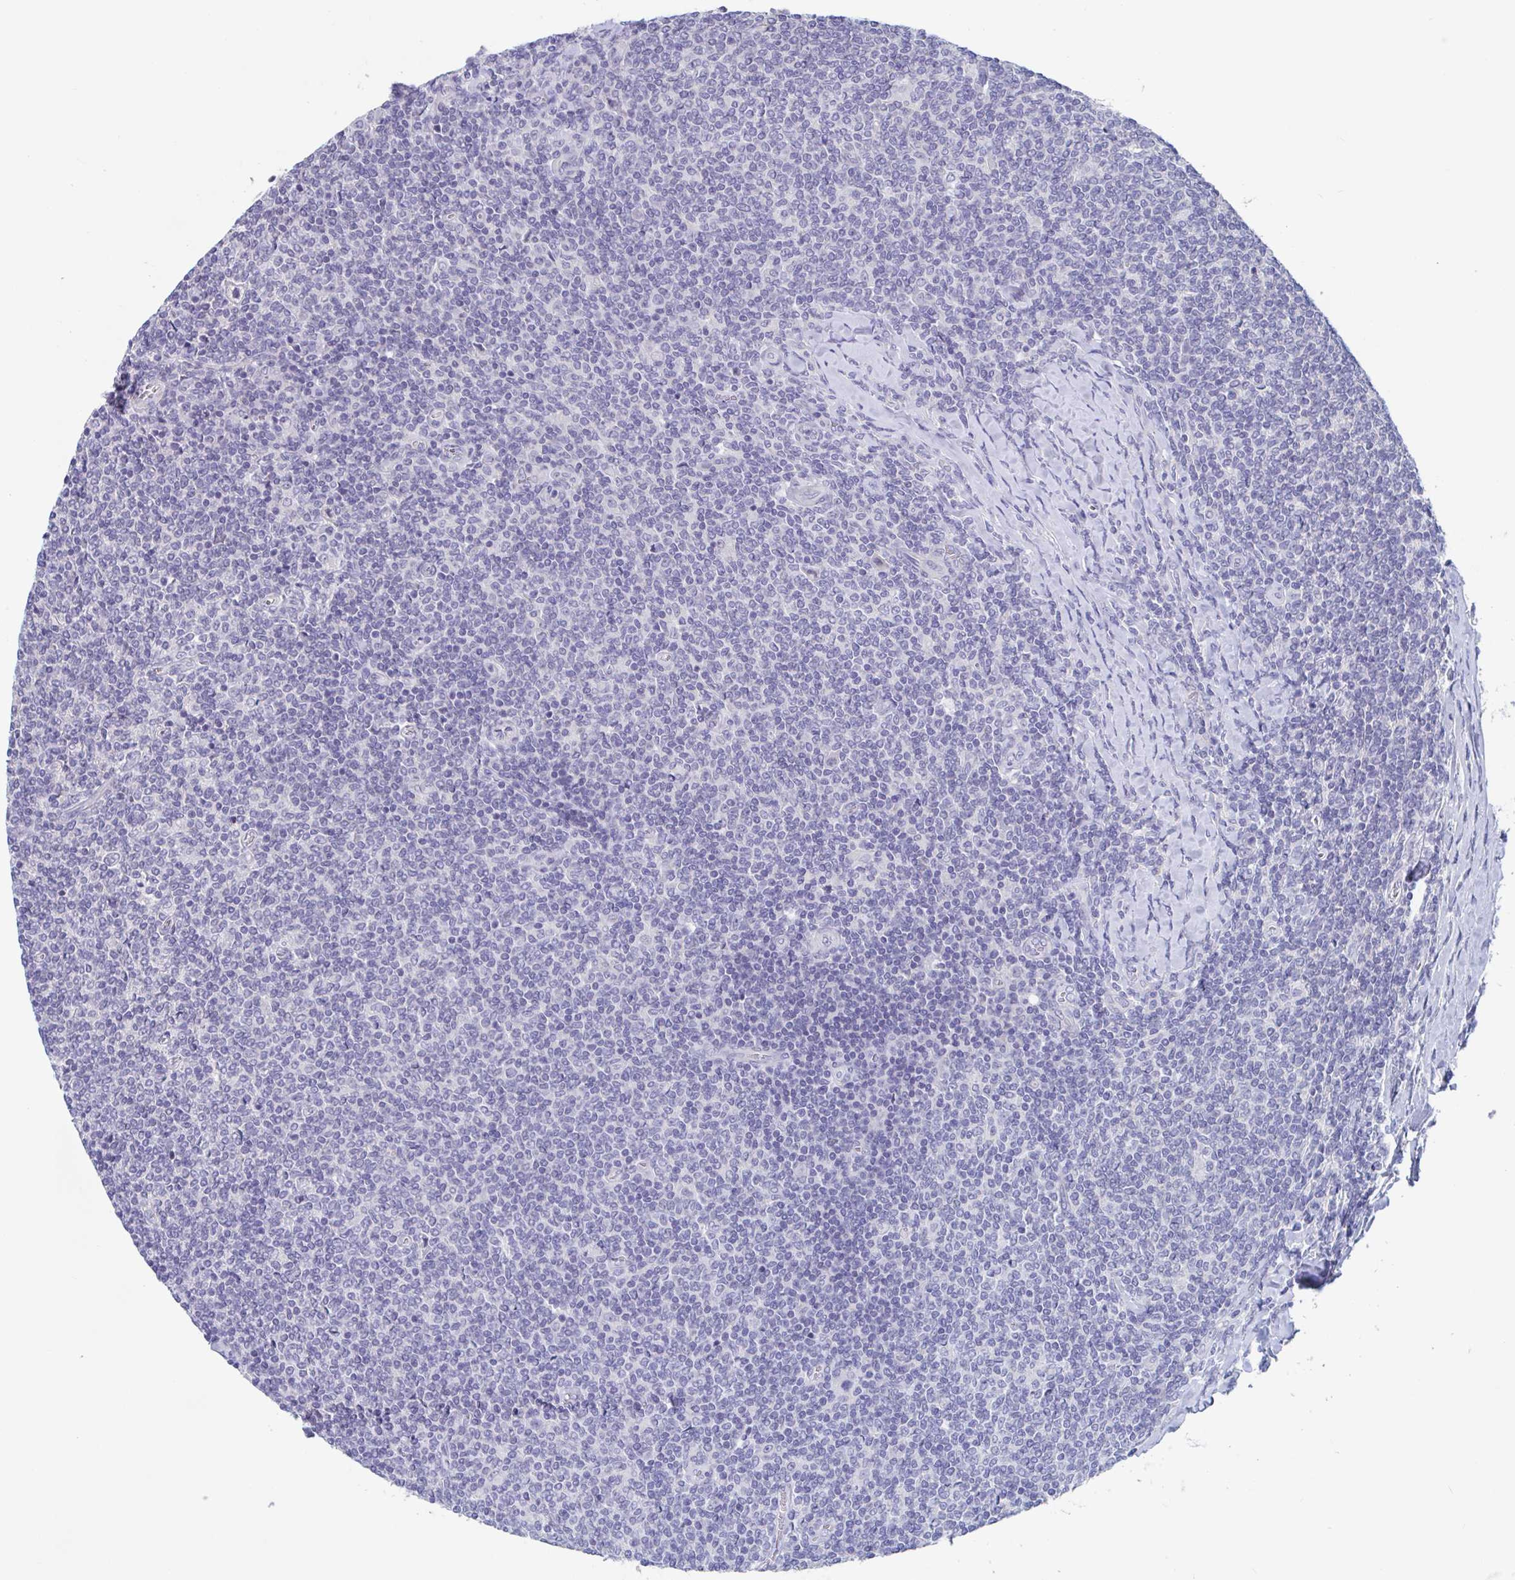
{"staining": {"intensity": "negative", "quantity": "none", "location": "none"}, "tissue": "lymphoma", "cell_type": "Tumor cells", "image_type": "cancer", "snomed": [{"axis": "morphology", "description": "Malignant lymphoma, non-Hodgkin's type, Low grade"}, {"axis": "topography", "description": "Lymph node"}], "caption": "An image of malignant lymphoma, non-Hodgkin's type (low-grade) stained for a protein shows no brown staining in tumor cells.", "gene": "UNKL", "patient": {"sex": "male", "age": 52}}